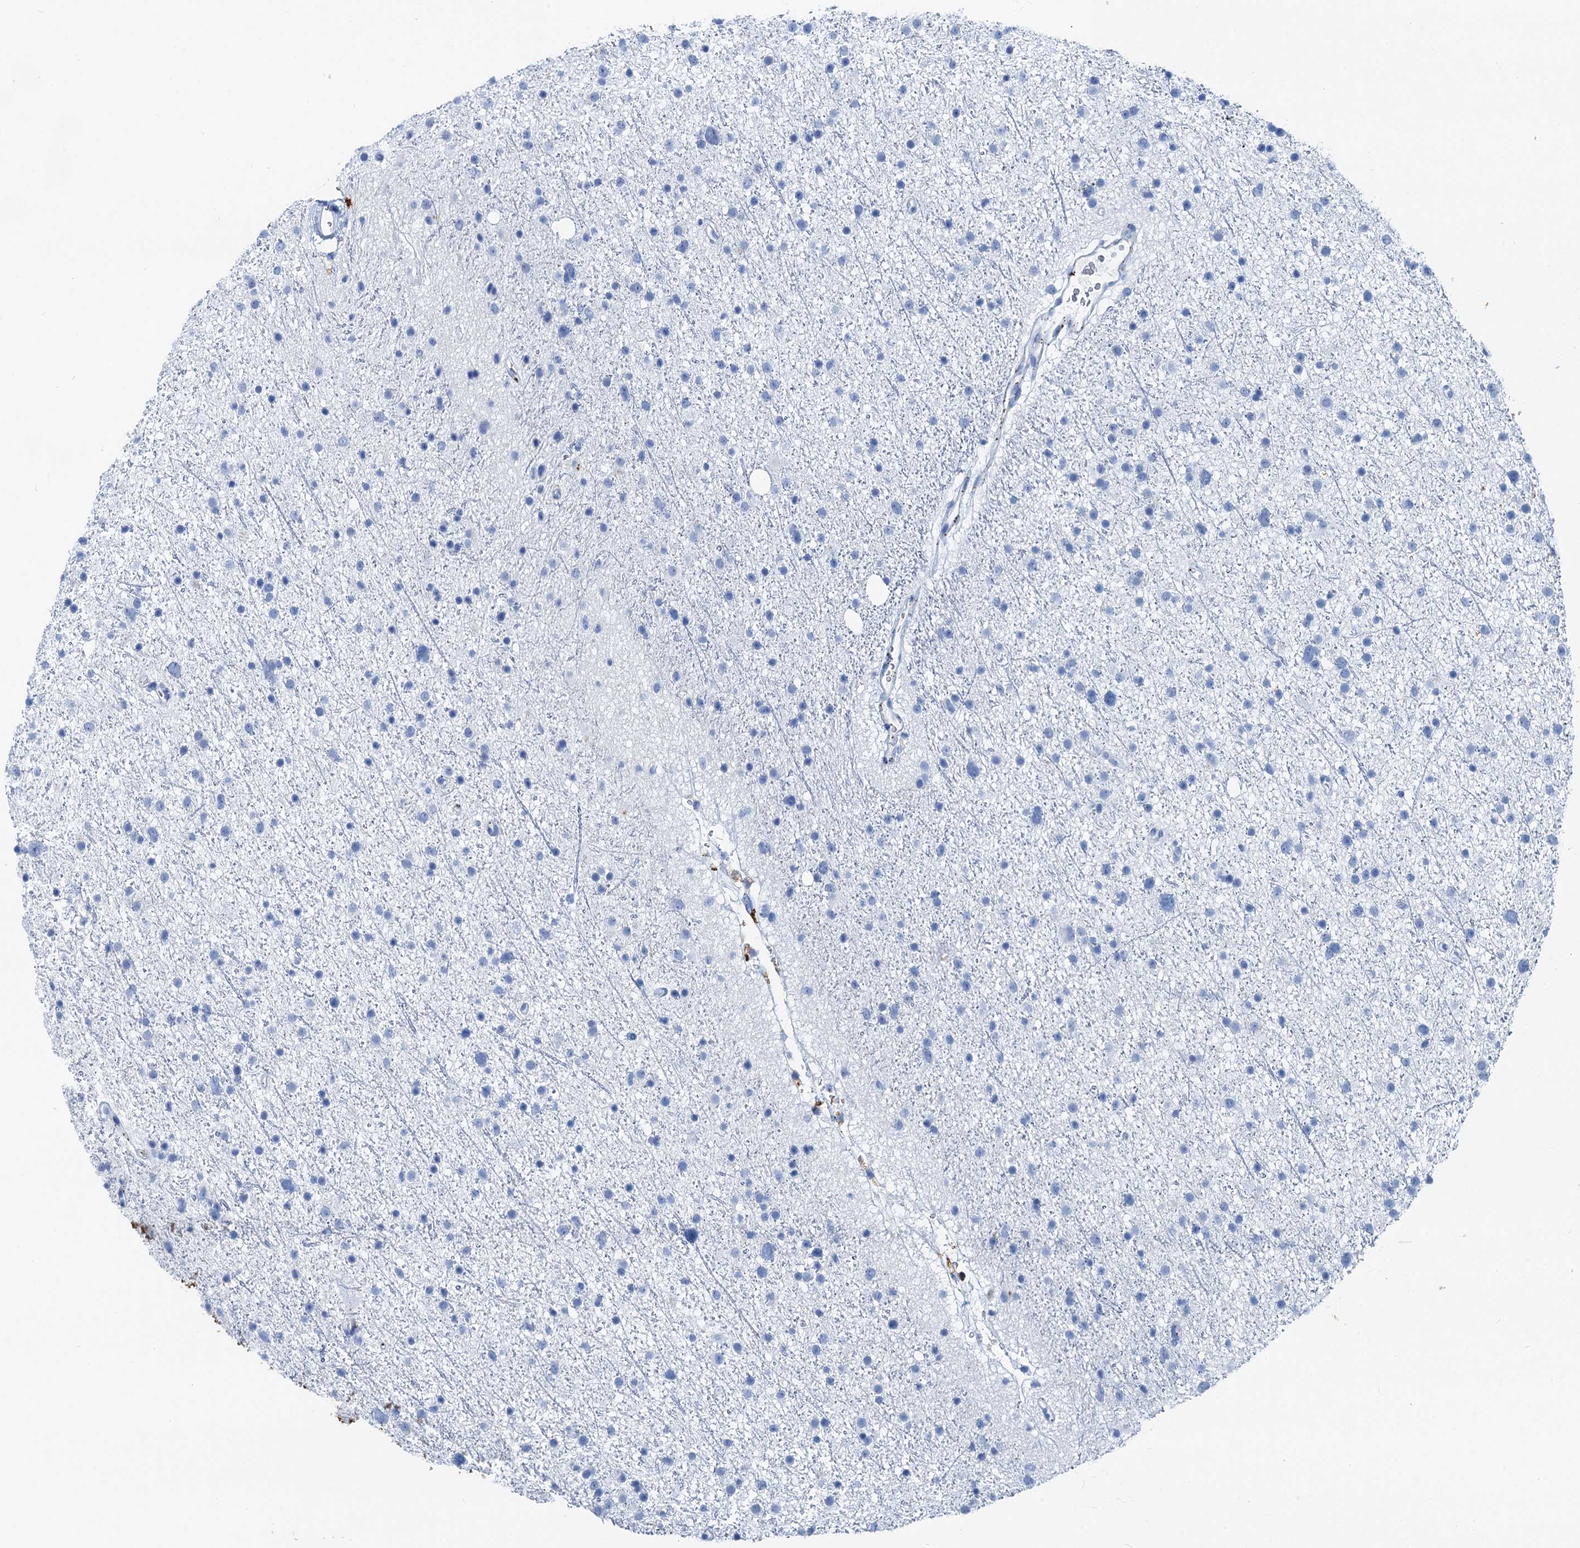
{"staining": {"intensity": "negative", "quantity": "none", "location": "none"}, "tissue": "glioma", "cell_type": "Tumor cells", "image_type": "cancer", "snomed": [{"axis": "morphology", "description": "Glioma, malignant, Low grade"}, {"axis": "topography", "description": "Cerebral cortex"}], "caption": "There is no significant positivity in tumor cells of glioma.", "gene": "PLAC8", "patient": {"sex": "female", "age": 39}}